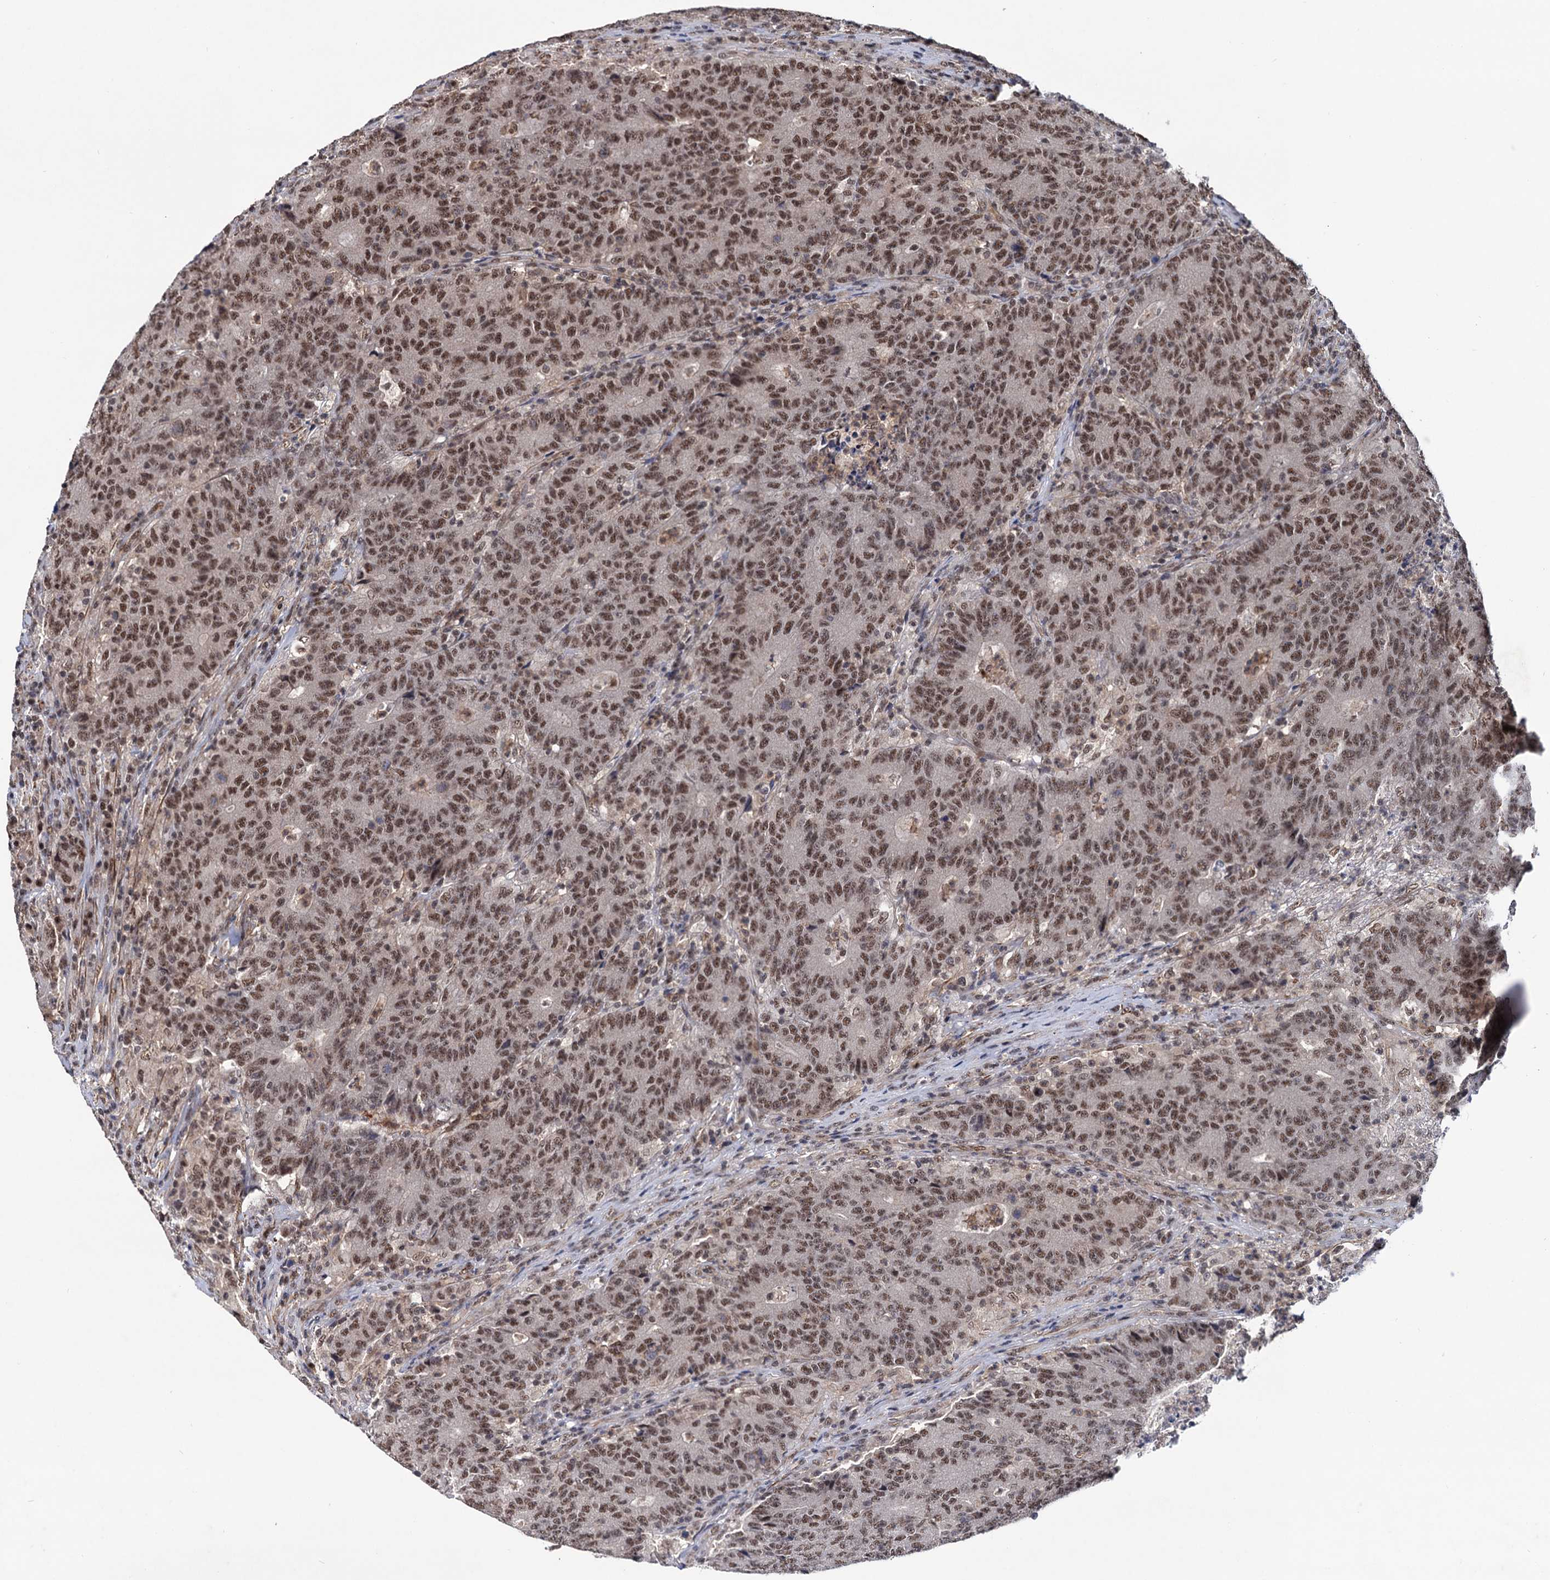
{"staining": {"intensity": "moderate", "quantity": ">75%", "location": "nuclear"}, "tissue": "colorectal cancer", "cell_type": "Tumor cells", "image_type": "cancer", "snomed": [{"axis": "morphology", "description": "Adenocarcinoma, NOS"}, {"axis": "topography", "description": "Colon"}], "caption": "Brown immunohistochemical staining in human adenocarcinoma (colorectal) shows moderate nuclear expression in approximately >75% of tumor cells. (DAB (3,3'-diaminobenzidine) IHC, brown staining for protein, blue staining for nuclei).", "gene": "TBC1D12", "patient": {"sex": "female", "age": 75}}